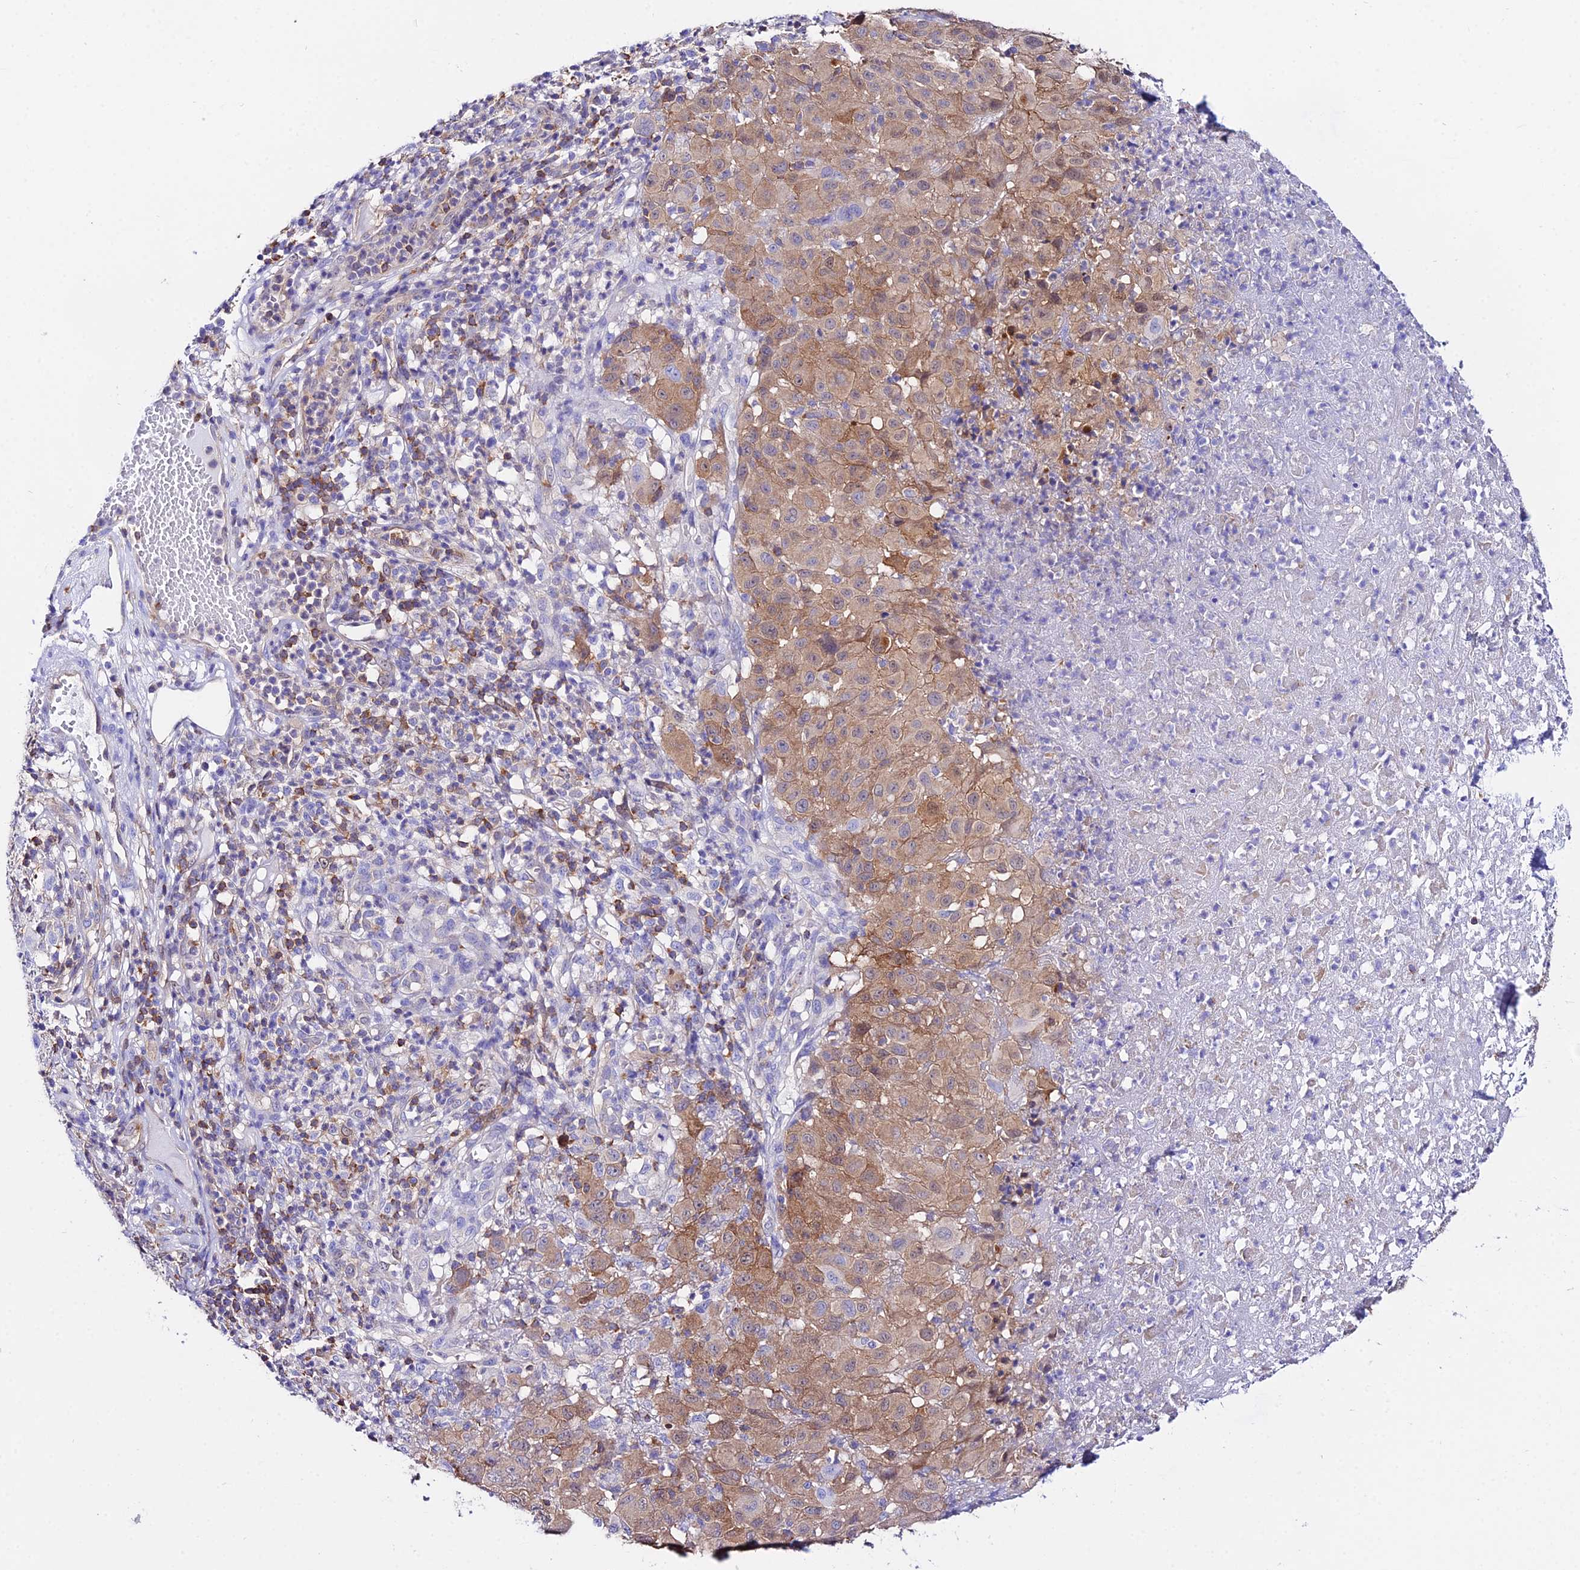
{"staining": {"intensity": "weak", "quantity": ">75%", "location": "cytoplasmic/membranous"}, "tissue": "melanoma", "cell_type": "Tumor cells", "image_type": "cancer", "snomed": [{"axis": "morphology", "description": "Malignant melanoma, NOS"}, {"axis": "topography", "description": "Skin"}], "caption": "Weak cytoplasmic/membranous staining for a protein is seen in about >75% of tumor cells of malignant melanoma using IHC.", "gene": "S100A16", "patient": {"sex": "male", "age": 73}}